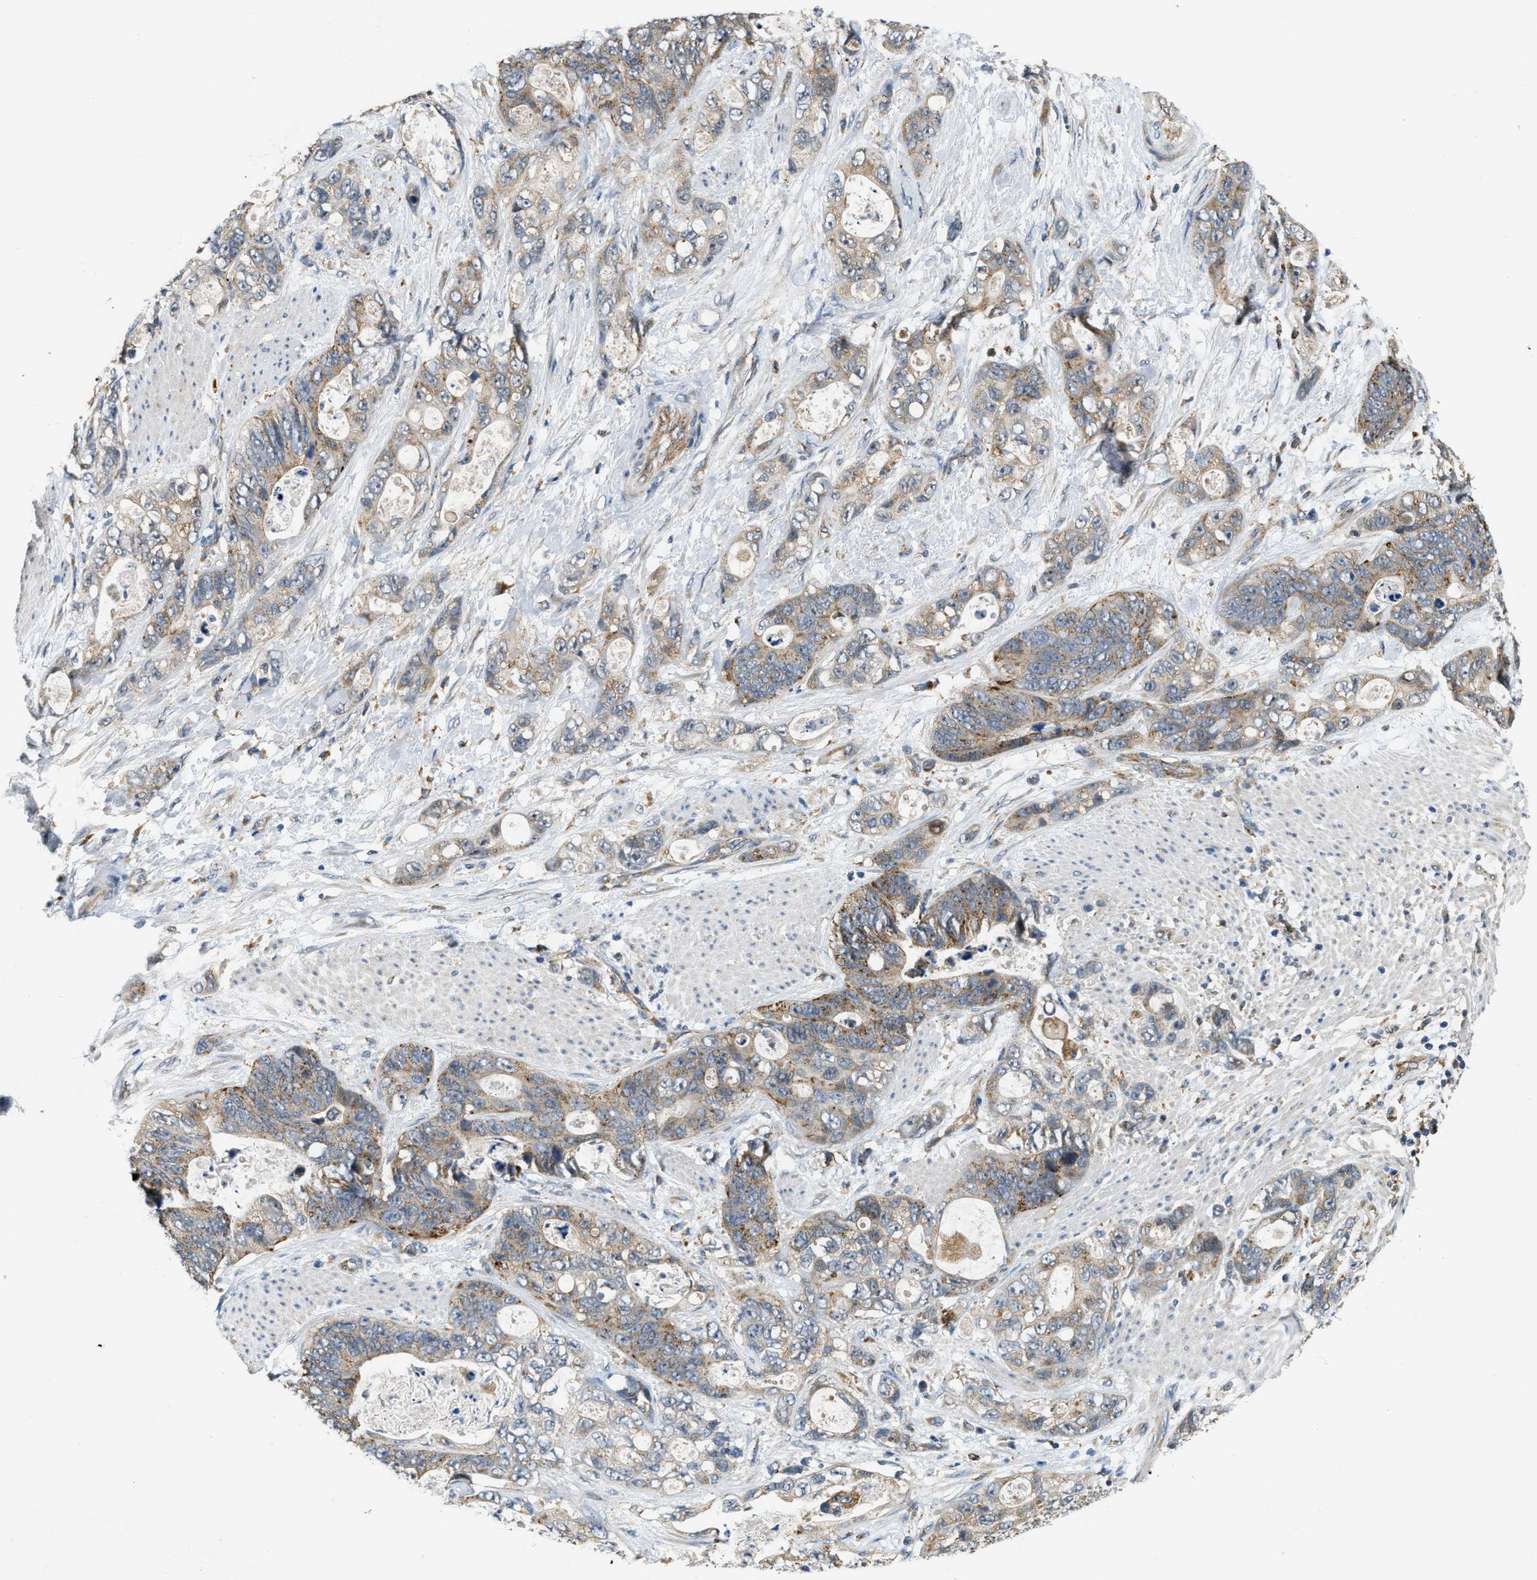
{"staining": {"intensity": "moderate", "quantity": ">75%", "location": "cytoplasmic/membranous"}, "tissue": "stomach cancer", "cell_type": "Tumor cells", "image_type": "cancer", "snomed": [{"axis": "morphology", "description": "Normal tissue, NOS"}, {"axis": "morphology", "description": "Adenocarcinoma, NOS"}, {"axis": "topography", "description": "Stomach"}], "caption": "Immunohistochemistry (IHC) of stomach cancer (adenocarcinoma) reveals medium levels of moderate cytoplasmic/membranous positivity in about >75% of tumor cells.", "gene": "STARD3NL", "patient": {"sex": "female", "age": 89}}